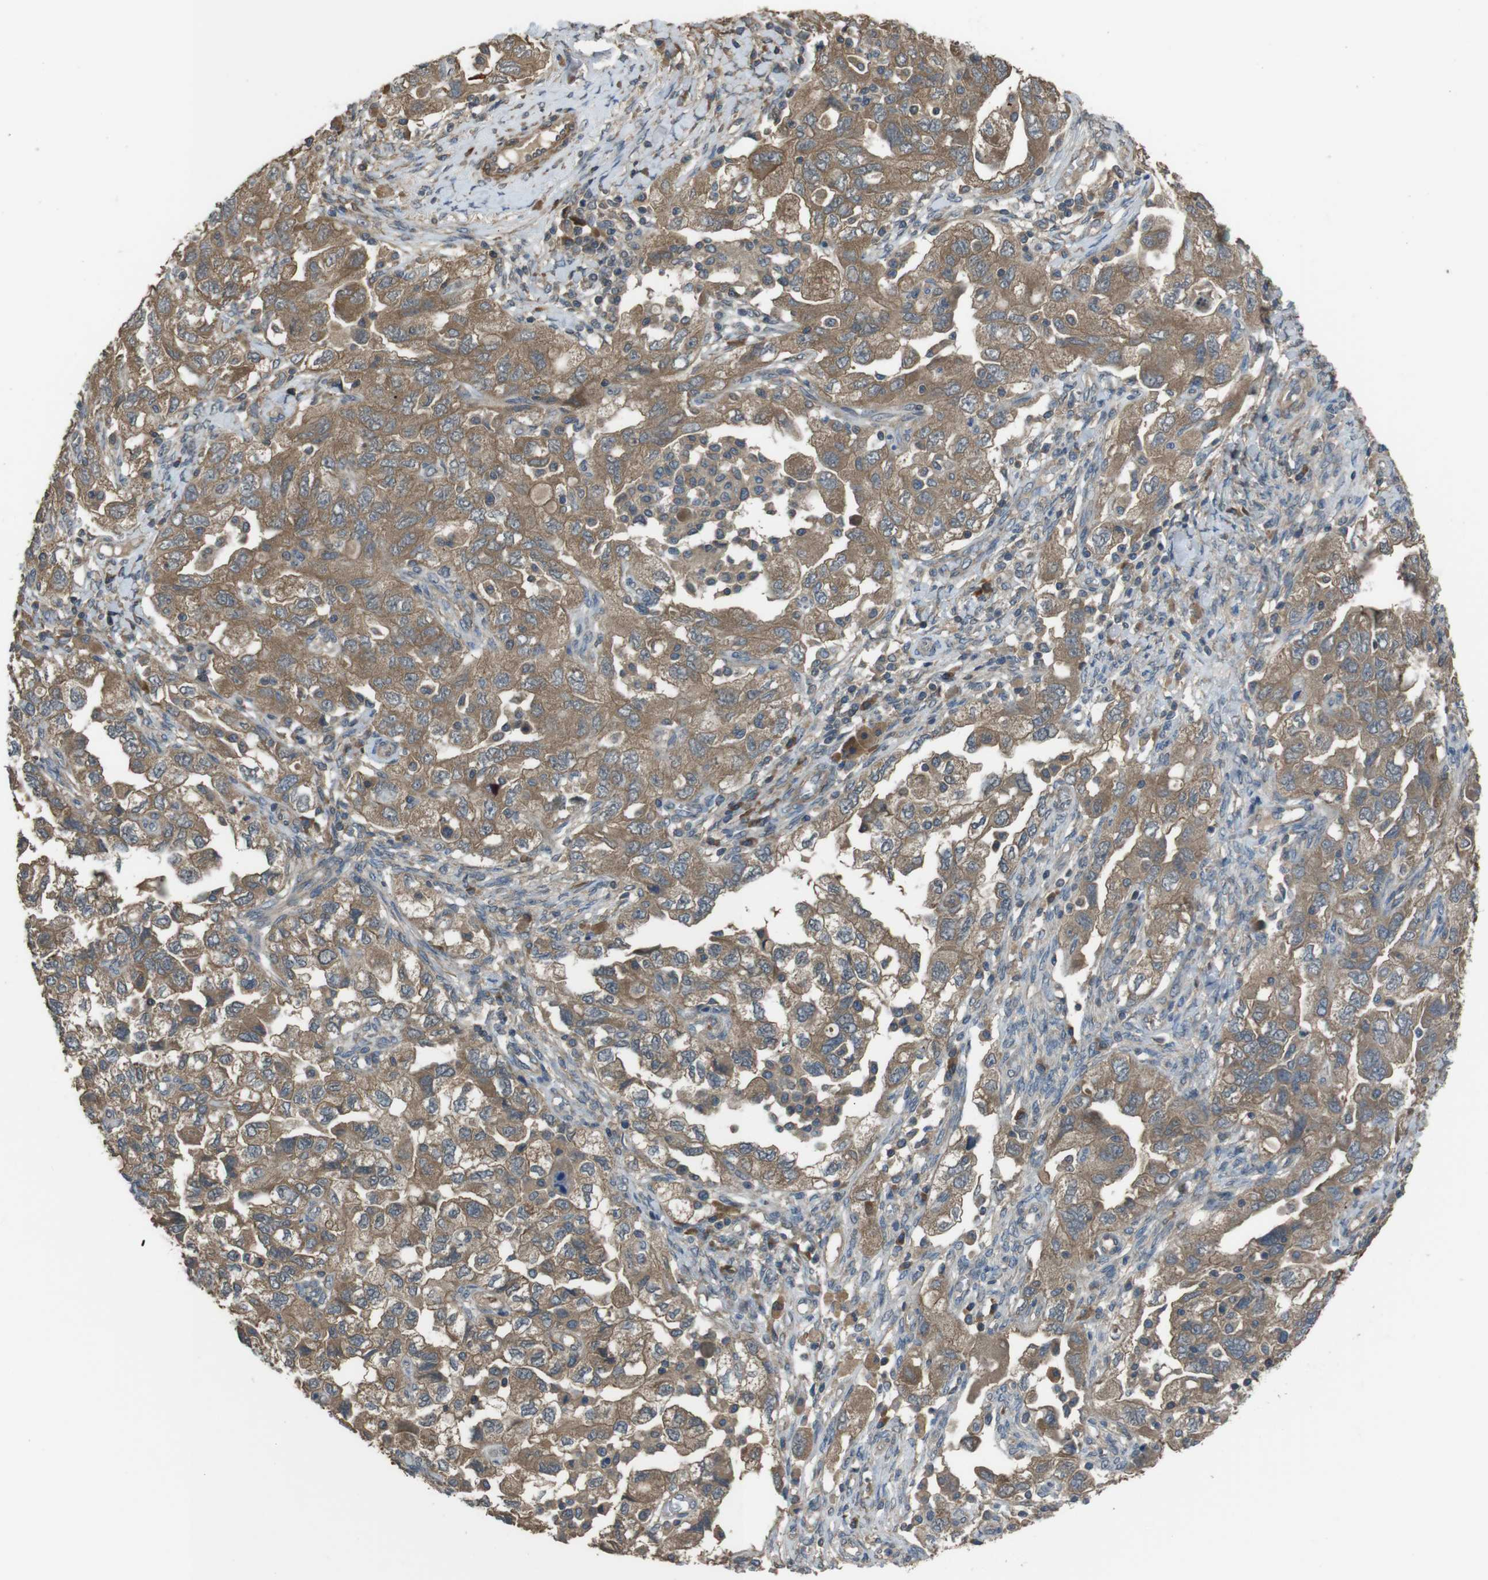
{"staining": {"intensity": "moderate", "quantity": ">75%", "location": "cytoplasmic/membranous"}, "tissue": "ovarian cancer", "cell_type": "Tumor cells", "image_type": "cancer", "snomed": [{"axis": "morphology", "description": "Carcinoma, NOS"}, {"axis": "morphology", "description": "Cystadenocarcinoma, serous, NOS"}, {"axis": "topography", "description": "Ovary"}], "caption": "An IHC image of tumor tissue is shown. Protein staining in brown labels moderate cytoplasmic/membranous positivity in carcinoma (ovarian) within tumor cells.", "gene": "FUT2", "patient": {"sex": "female", "age": 69}}